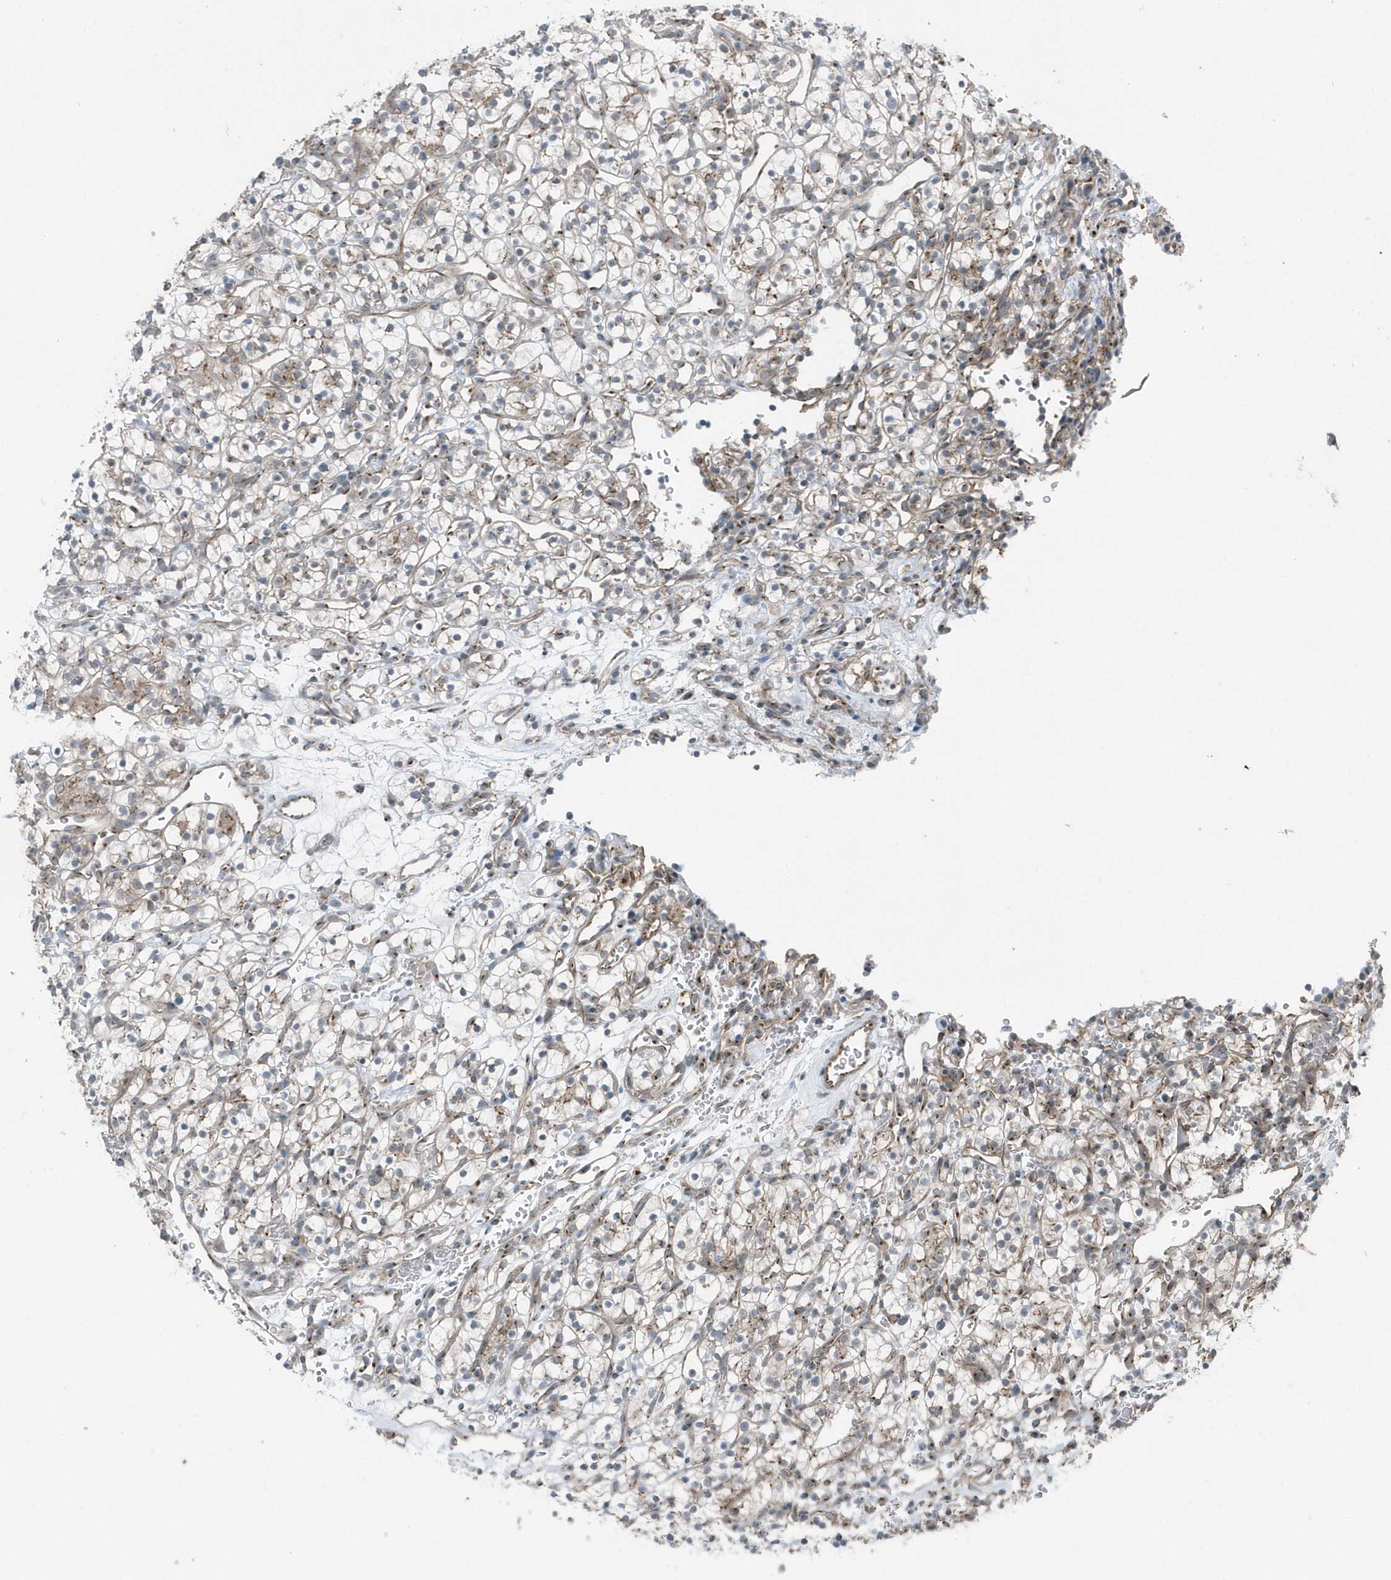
{"staining": {"intensity": "weak", "quantity": "<25%", "location": "cytoplasmic/membranous"}, "tissue": "renal cancer", "cell_type": "Tumor cells", "image_type": "cancer", "snomed": [{"axis": "morphology", "description": "Adenocarcinoma, NOS"}, {"axis": "topography", "description": "Kidney"}], "caption": "Adenocarcinoma (renal) was stained to show a protein in brown. There is no significant staining in tumor cells.", "gene": "GCC2", "patient": {"sex": "female", "age": 57}}